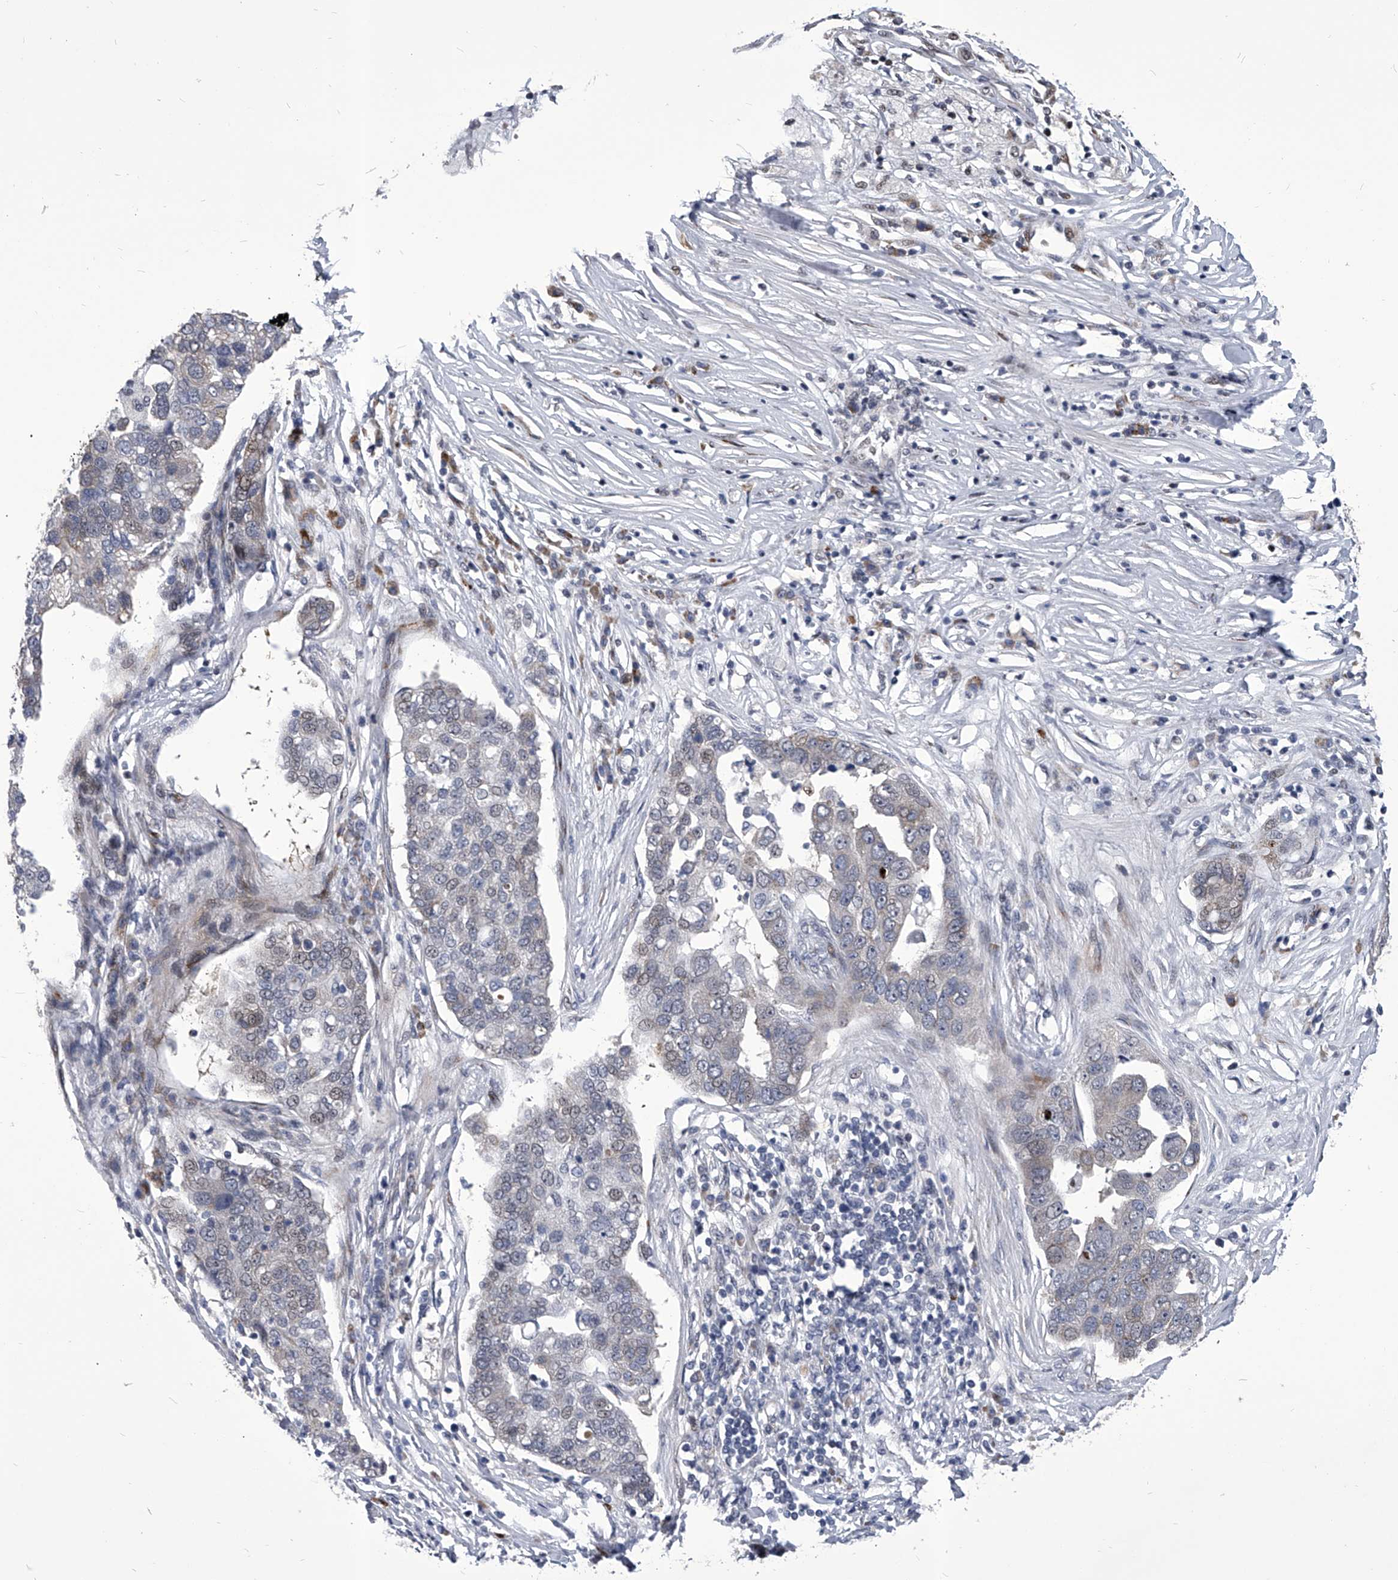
{"staining": {"intensity": "weak", "quantity": "<25%", "location": "nuclear"}, "tissue": "pancreatic cancer", "cell_type": "Tumor cells", "image_type": "cancer", "snomed": [{"axis": "morphology", "description": "Adenocarcinoma, NOS"}, {"axis": "topography", "description": "Pancreas"}], "caption": "Immunohistochemistry (IHC) of pancreatic cancer displays no staining in tumor cells.", "gene": "CMTR1", "patient": {"sex": "female", "age": 61}}